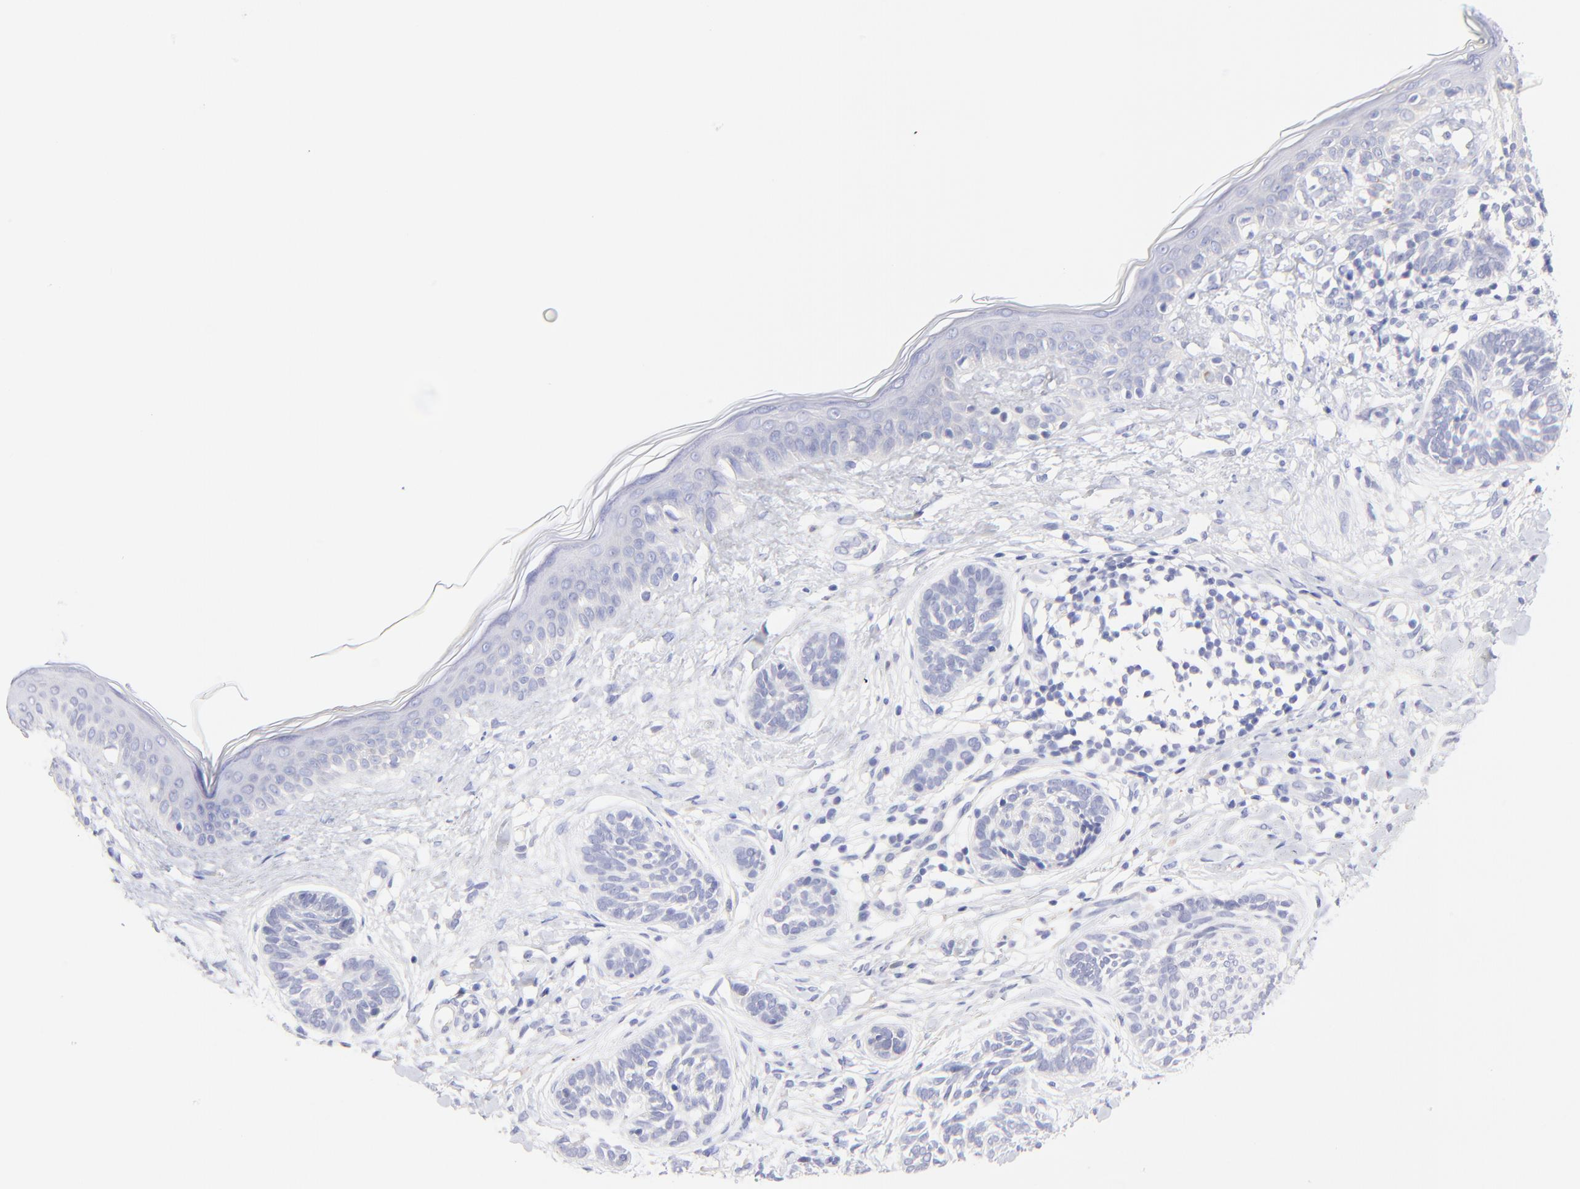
{"staining": {"intensity": "negative", "quantity": "none", "location": "none"}, "tissue": "skin cancer", "cell_type": "Tumor cells", "image_type": "cancer", "snomed": [{"axis": "morphology", "description": "Normal tissue, NOS"}, {"axis": "morphology", "description": "Basal cell carcinoma"}, {"axis": "topography", "description": "Skin"}], "caption": "Basal cell carcinoma (skin) stained for a protein using immunohistochemistry shows no staining tumor cells.", "gene": "RAB3A", "patient": {"sex": "male", "age": 63}}